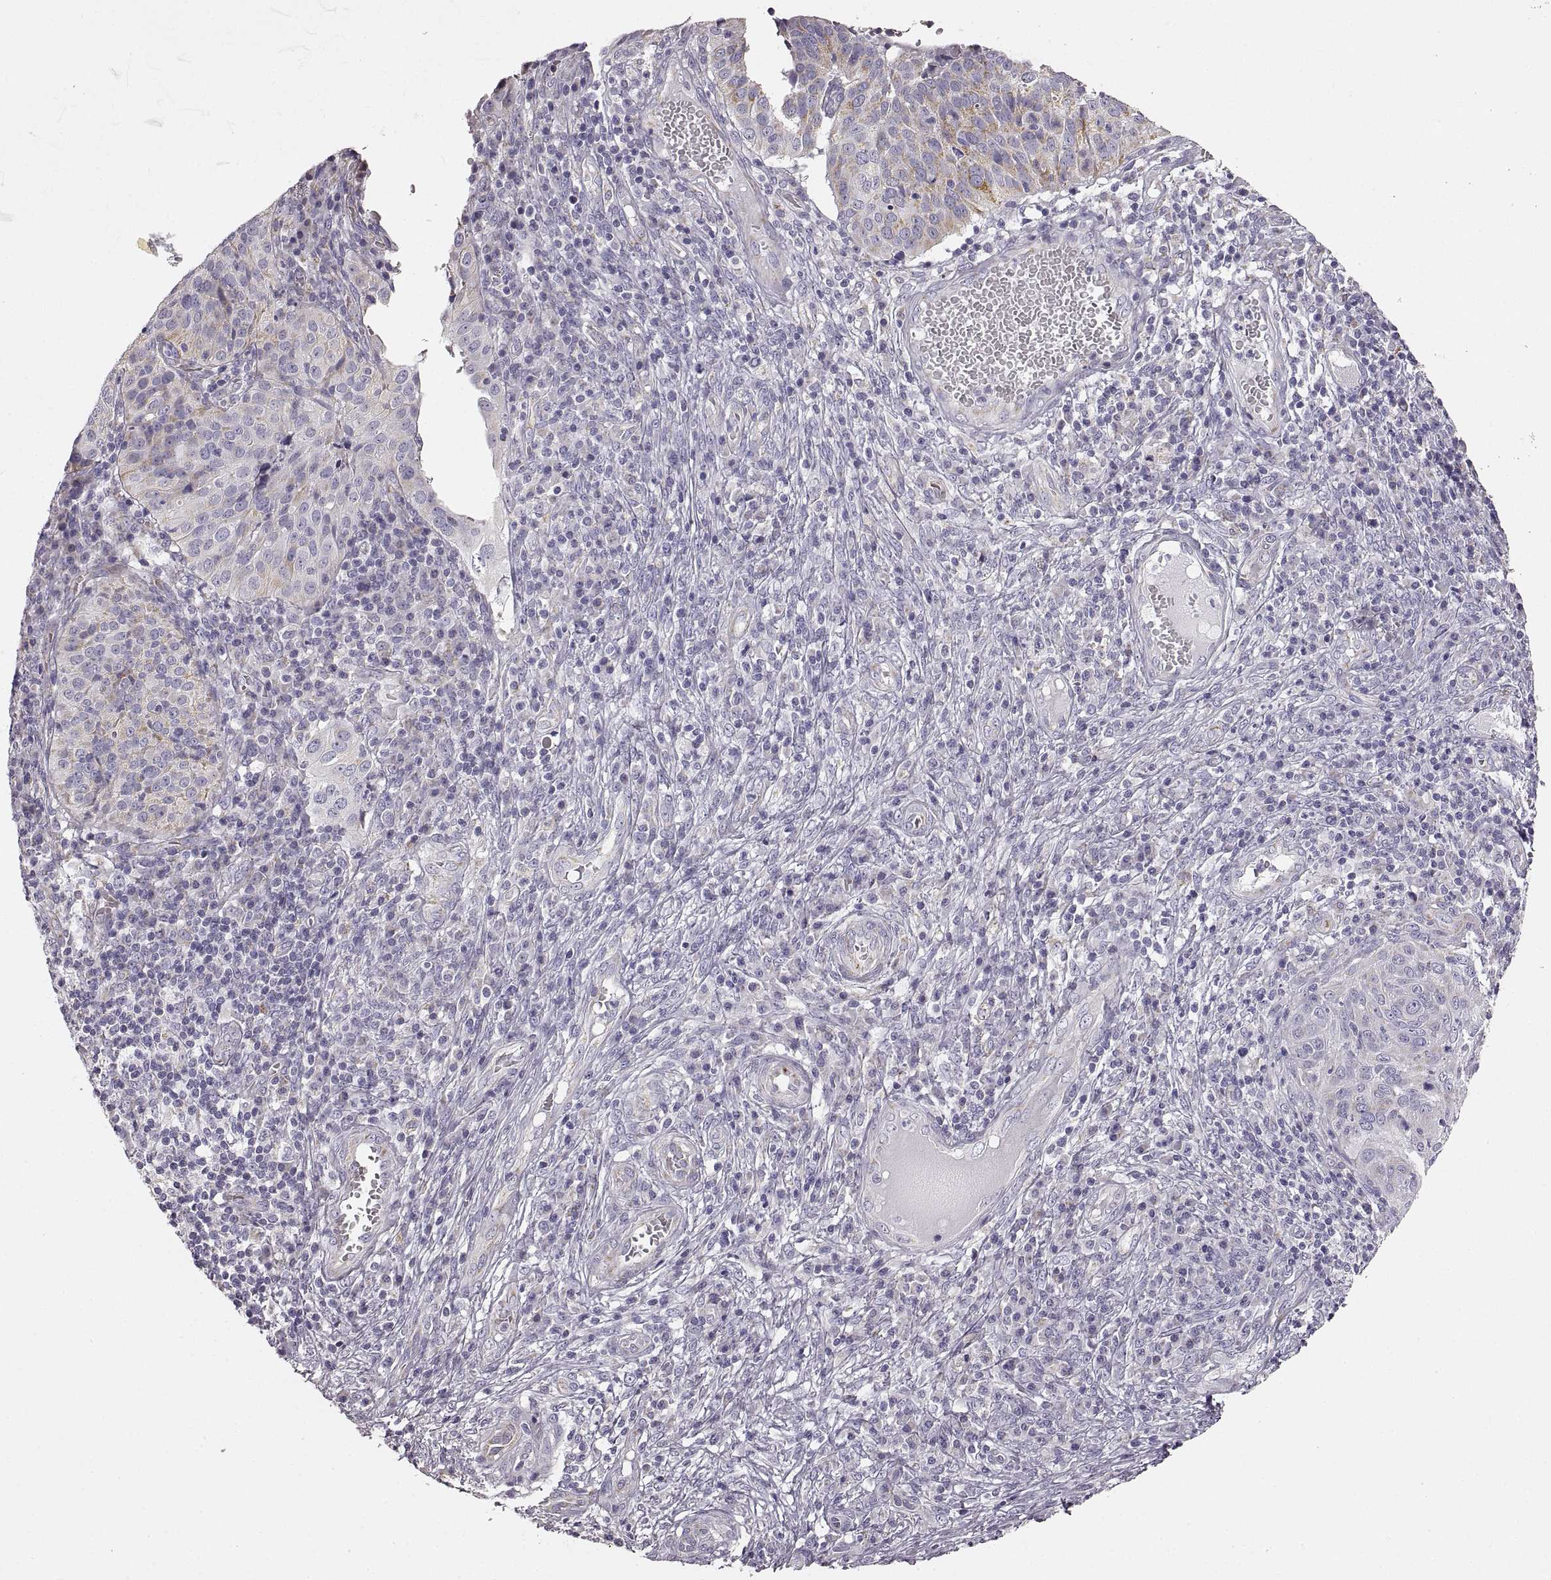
{"staining": {"intensity": "negative", "quantity": "none", "location": "none"}, "tissue": "cervical cancer", "cell_type": "Tumor cells", "image_type": "cancer", "snomed": [{"axis": "morphology", "description": "Squamous cell carcinoma, NOS"}, {"axis": "topography", "description": "Cervix"}], "caption": "Tumor cells are negative for brown protein staining in cervical cancer. The staining is performed using DAB brown chromogen with nuclei counter-stained in using hematoxylin.", "gene": "RDH13", "patient": {"sex": "female", "age": 39}}